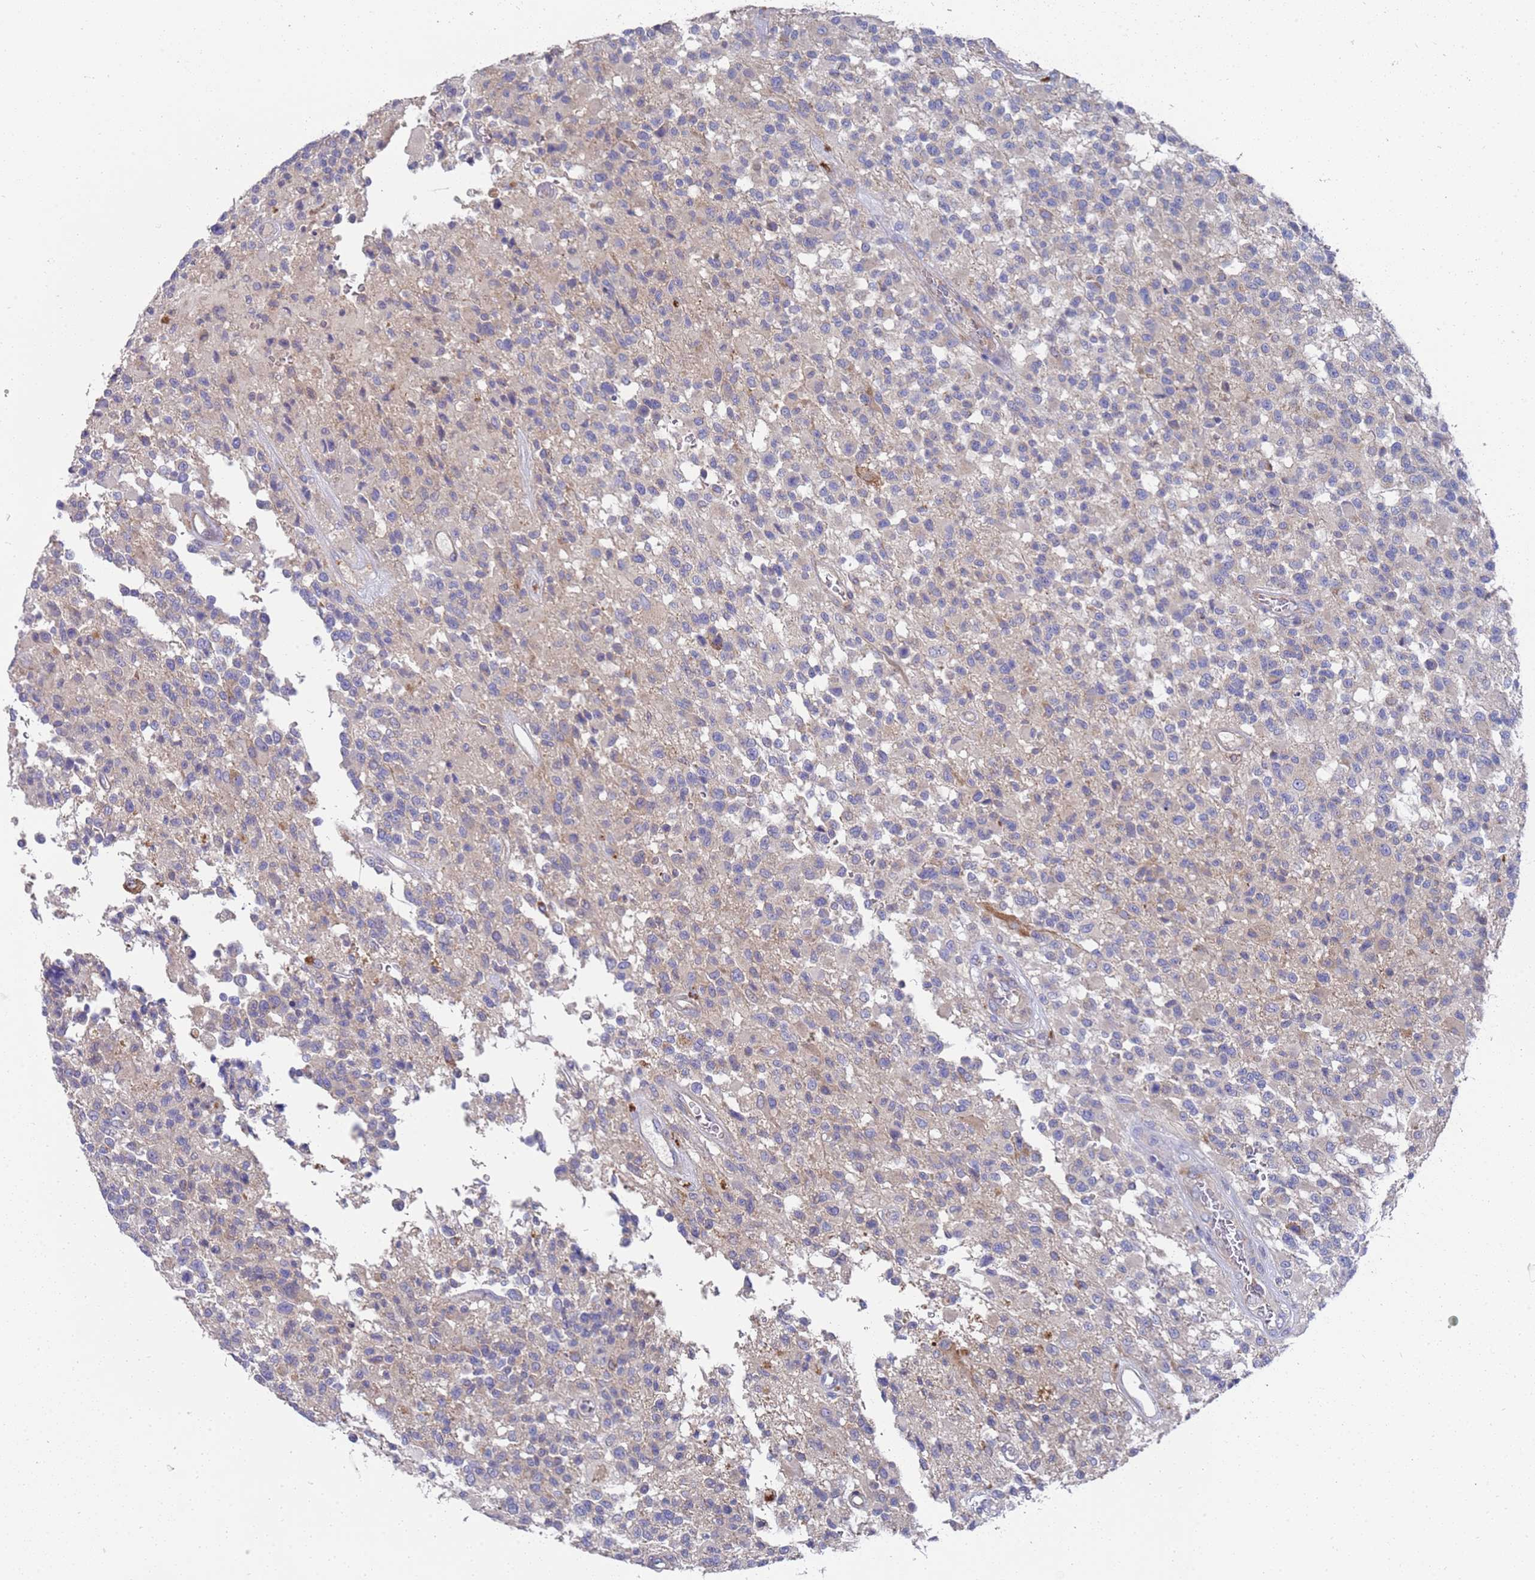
{"staining": {"intensity": "negative", "quantity": "none", "location": "none"}, "tissue": "glioma", "cell_type": "Tumor cells", "image_type": "cancer", "snomed": [{"axis": "morphology", "description": "Glioma, malignant, High grade"}, {"axis": "morphology", "description": "Glioblastoma, NOS"}, {"axis": "topography", "description": "Brain"}], "caption": "Glioblastoma stained for a protein using immunohistochemistry (IHC) displays no positivity tumor cells.", "gene": "NPEPPS", "patient": {"sex": "male", "age": 60}}